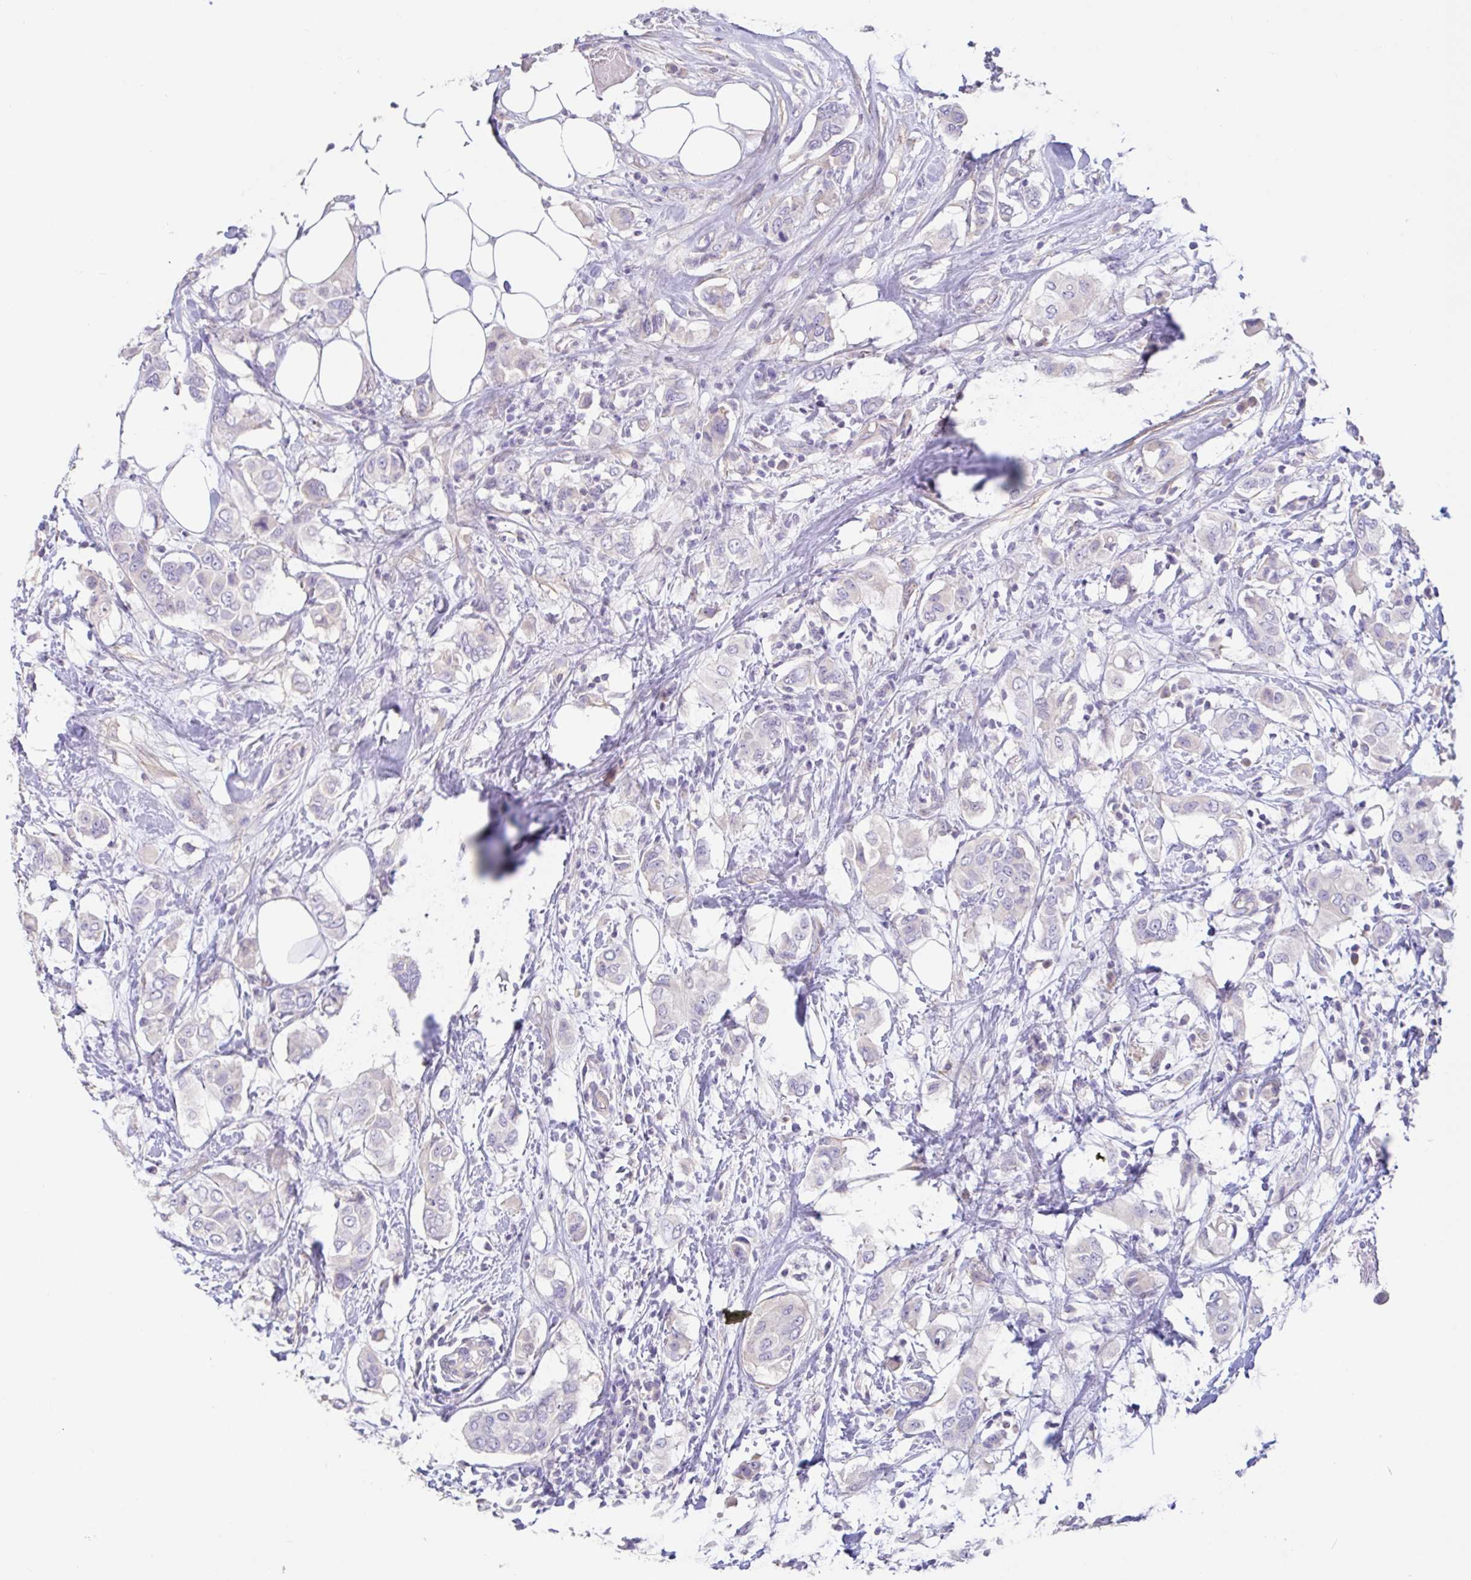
{"staining": {"intensity": "negative", "quantity": "none", "location": "none"}, "tissue": "breast cancer", "cell_type": "Tumor cells", "image_type": "cancer", "snomed": [{"axis": "morphology", "description": "Lobular carcinoma"}, {"axis": "topography", "description": "Breast"}], "caption": "This is an immunohistochemistry (IHC) micrograph of human breast cancer (lobular carcinoma). There is no staining in tumor cells.", "gene": "PYGM", "patient": {"sex": "female", "age": 51}}